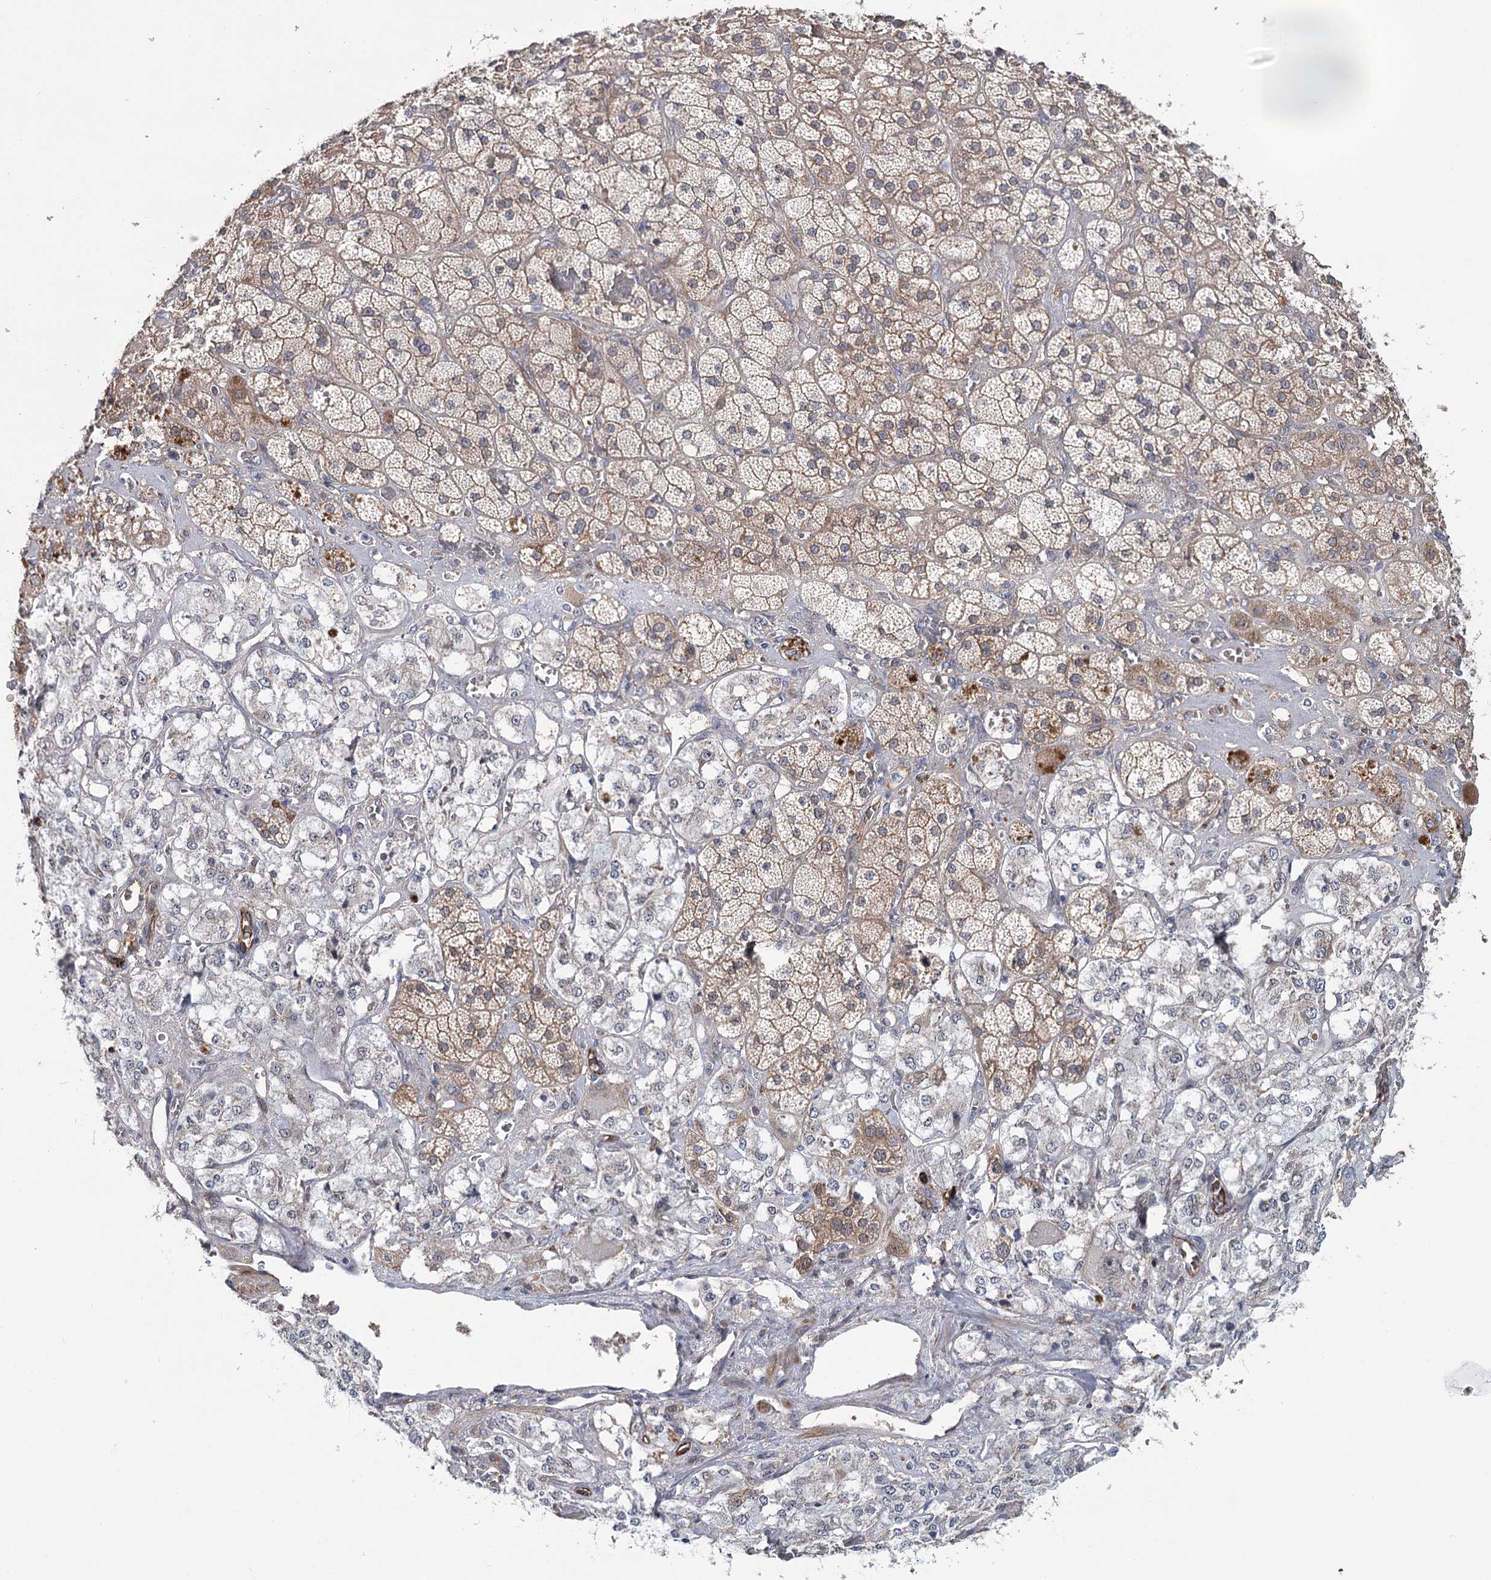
{"staining": {"intensity": "moderate", "quantity": "<25%", "location": "cytoplasmic/membranous,nuclear"}, "tissue": "adrenal gland", "cell_type": "Glandular cells", "image_type": "normal", "snomed": [{"axis": "morphology", "description": "Normal tissue, NOS"}, {"axis": "topography", "description": "Adrenal gland"}], "caption": "This is an image of IHC staining of benign adrenal gland, which shows moderate staining in the cytoplasmic/membranous,nuclear of glandular cells.", "gene": "MAP3K13", "patient": {"sex": "male", "age": 57}}